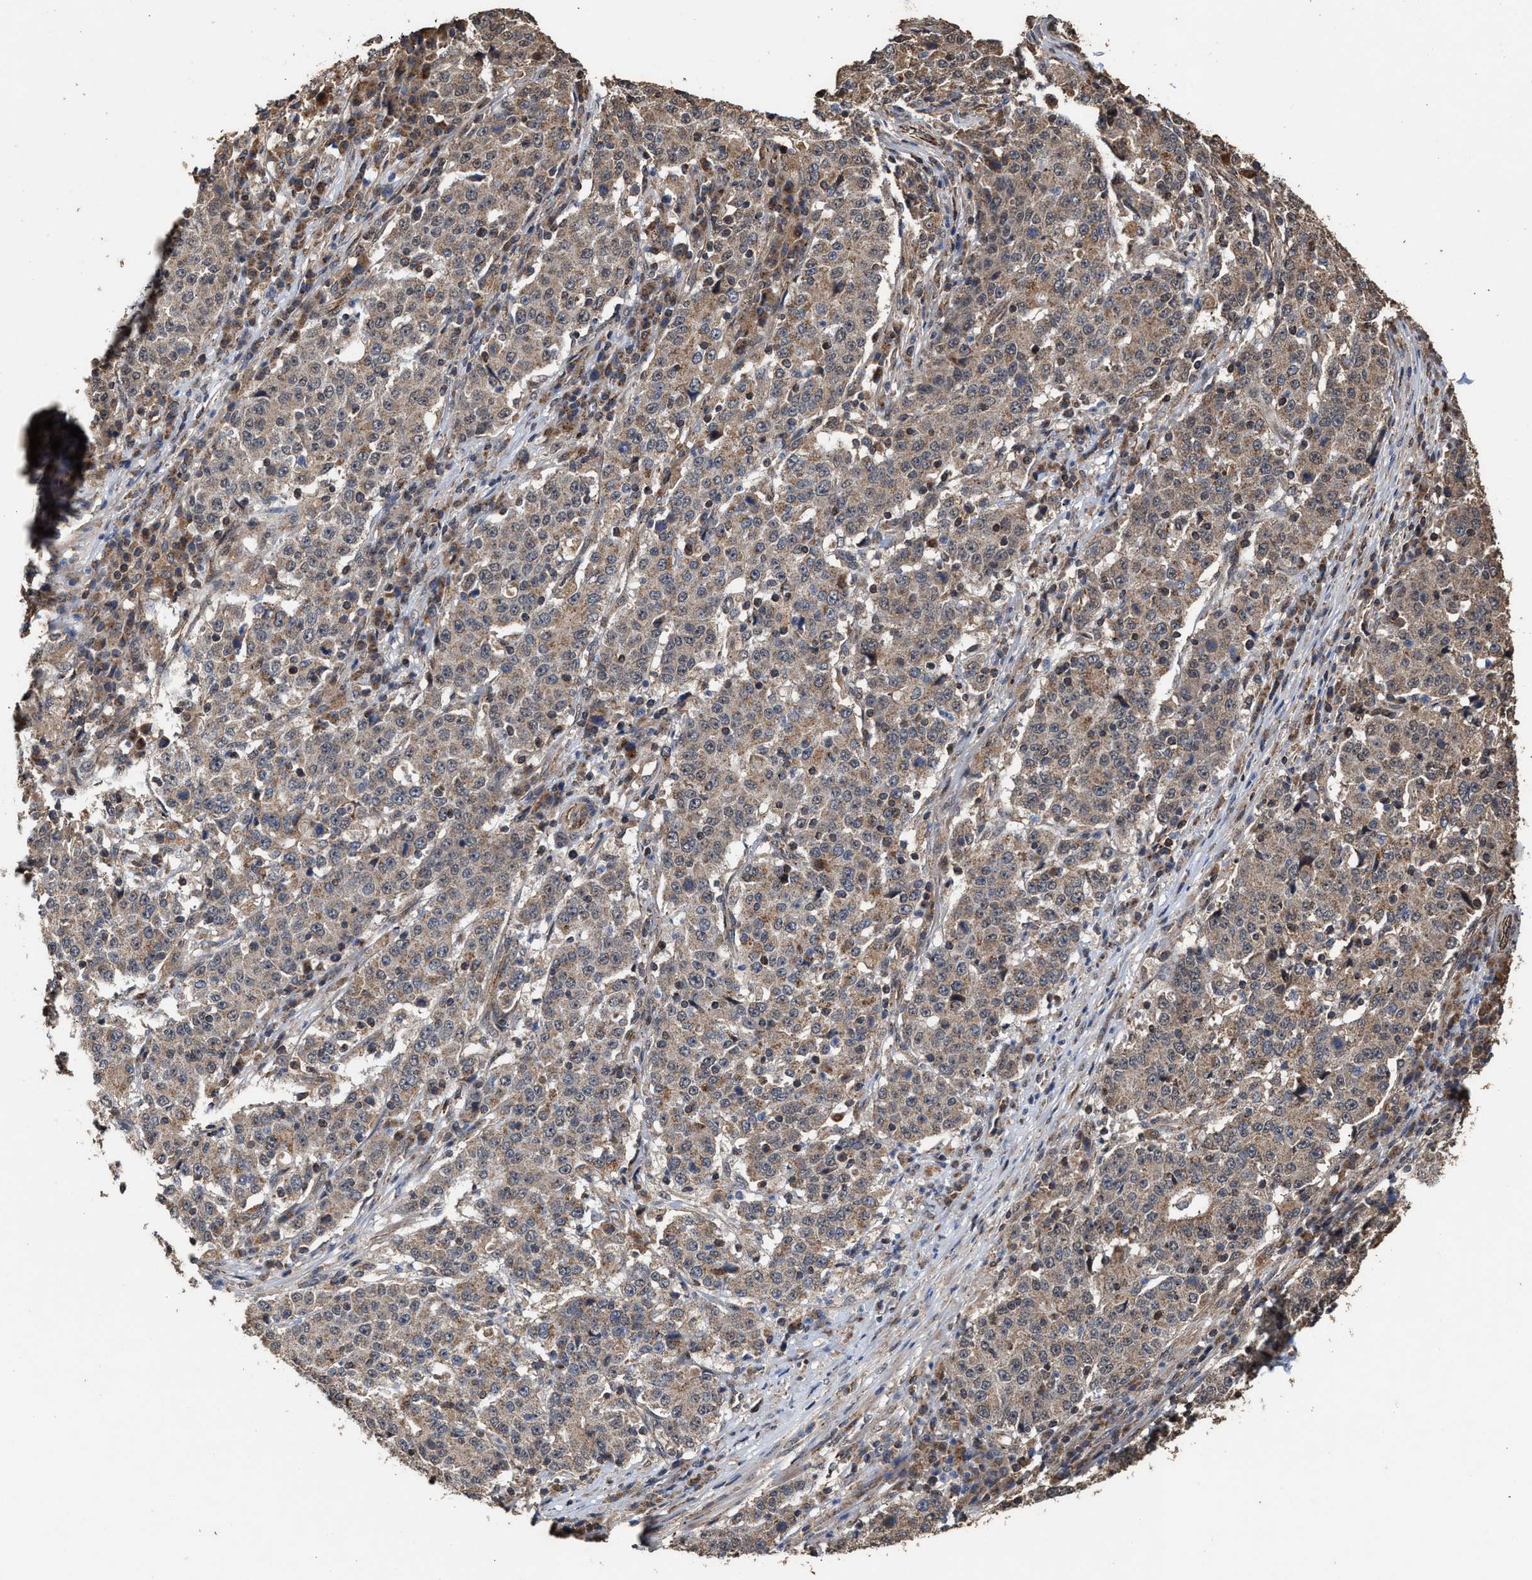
{"staining": {"intensity": "weak", "quantity": ">75%", "location": "cytoplasmic/membranous"}, "tissue": "stomach cancer", "cell_type": "Tumor cells", "image_type": "cancer", "snomed": [{"axis": "morphology", "description": "Adenocarcinoma, NOS"}, {"axis": "topography", "description": "Stomach"}], "caption": "DAB immunohistochemical staining of human stomach adenocarcinoma exhibits weak cytoplasmic/membranous protein positivity in approximately >75% of tumor cells.", "gene": "ZNHIT6", "patient": {"sex": "male", "age": 59}}